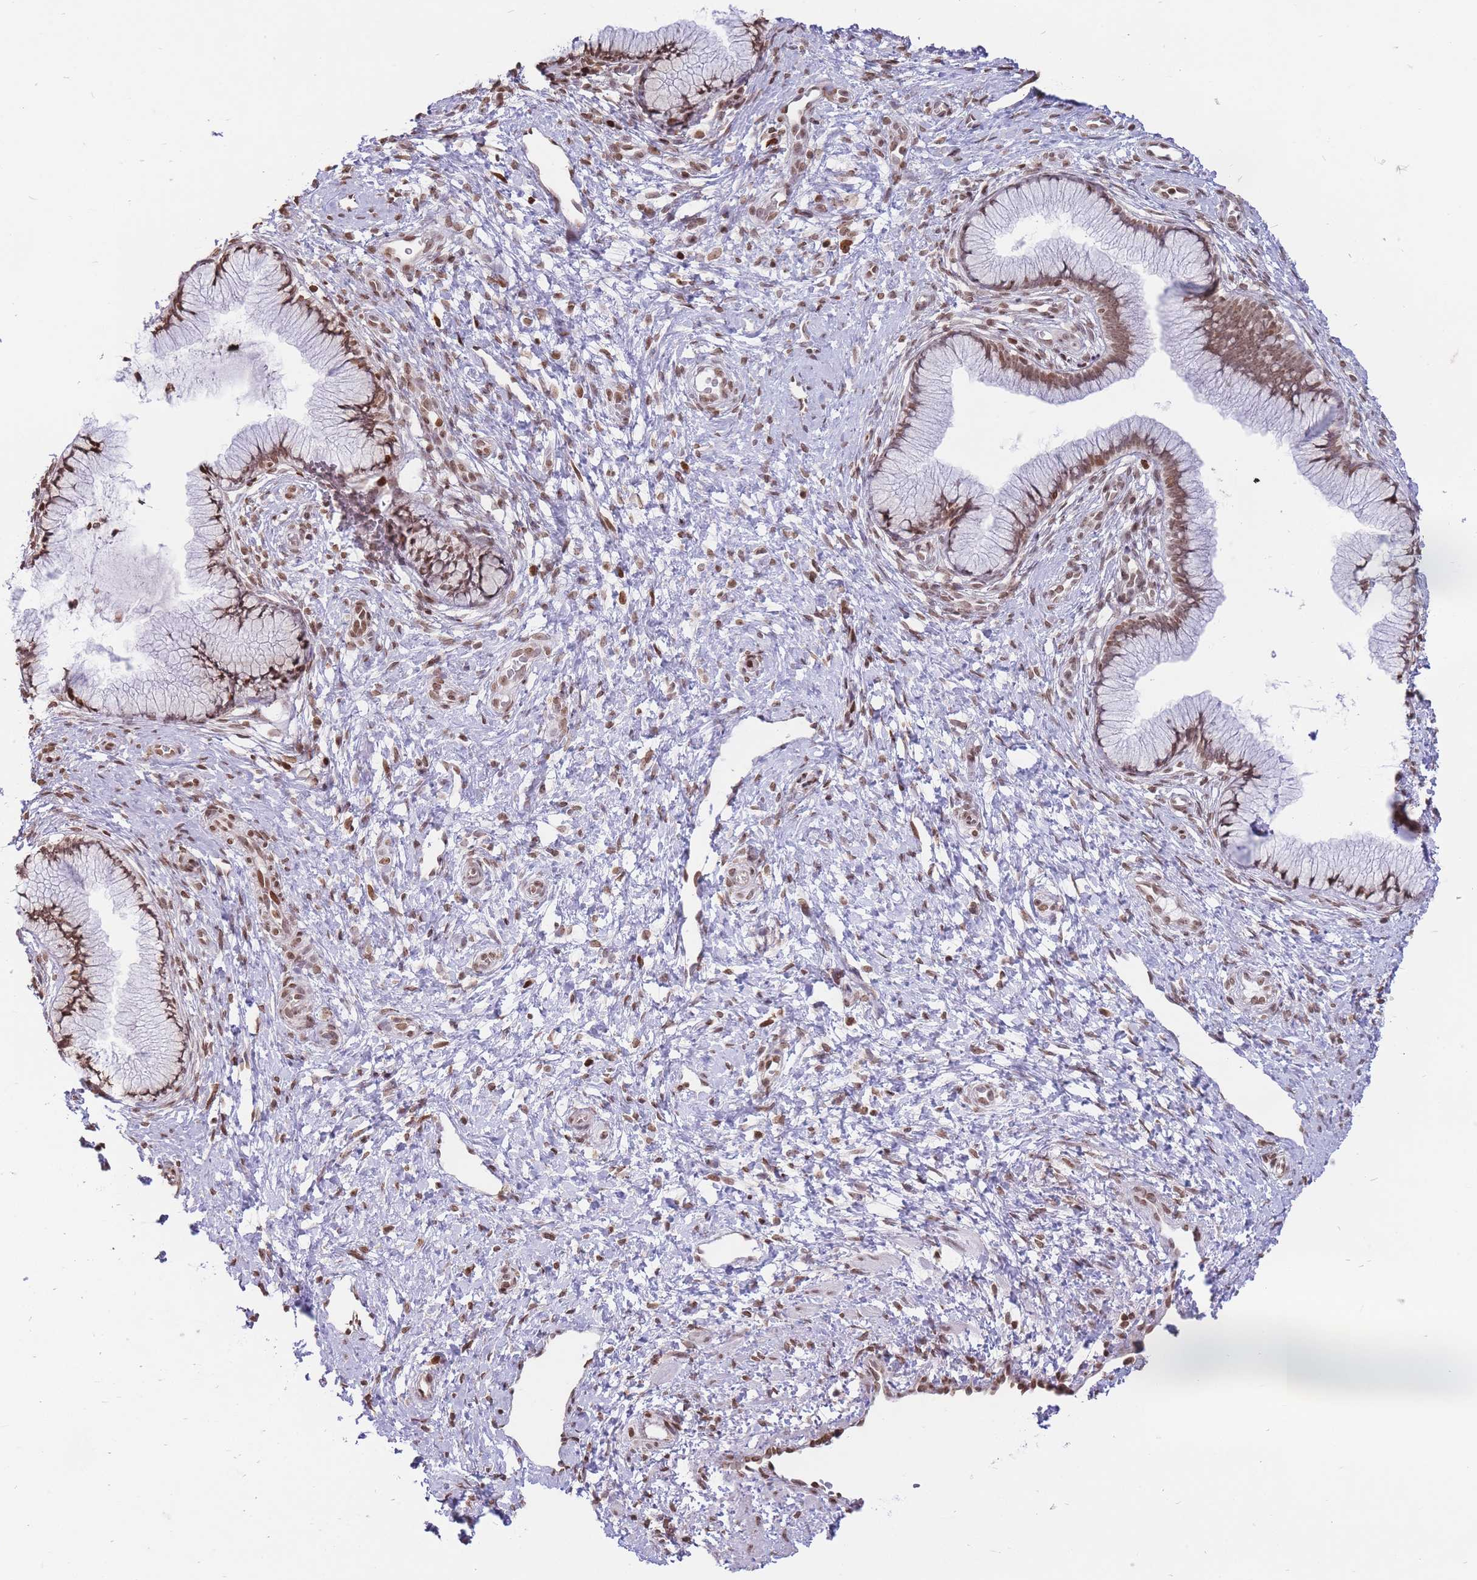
{"staining": {"intensity": "moderate", "quantity": ">75%", "location": "nuclear"}, "tissue": "cervix", "cell_type": "Glandular cells", "image_type": "normal", "snomed": [{"axis": "morphology", "description": "Normal tissue, NOS"}, {"axis": "topography", "description": "Cervix"}], "caption": "A brown stain highlights moderate nuclear positivity of a protein in glandular cells of benign human cervix. (Brightfield microscopy of DAB IHC at high magnification).", "gene": "SHISAL1", "patient": {"sex": "female", "age": 36}}